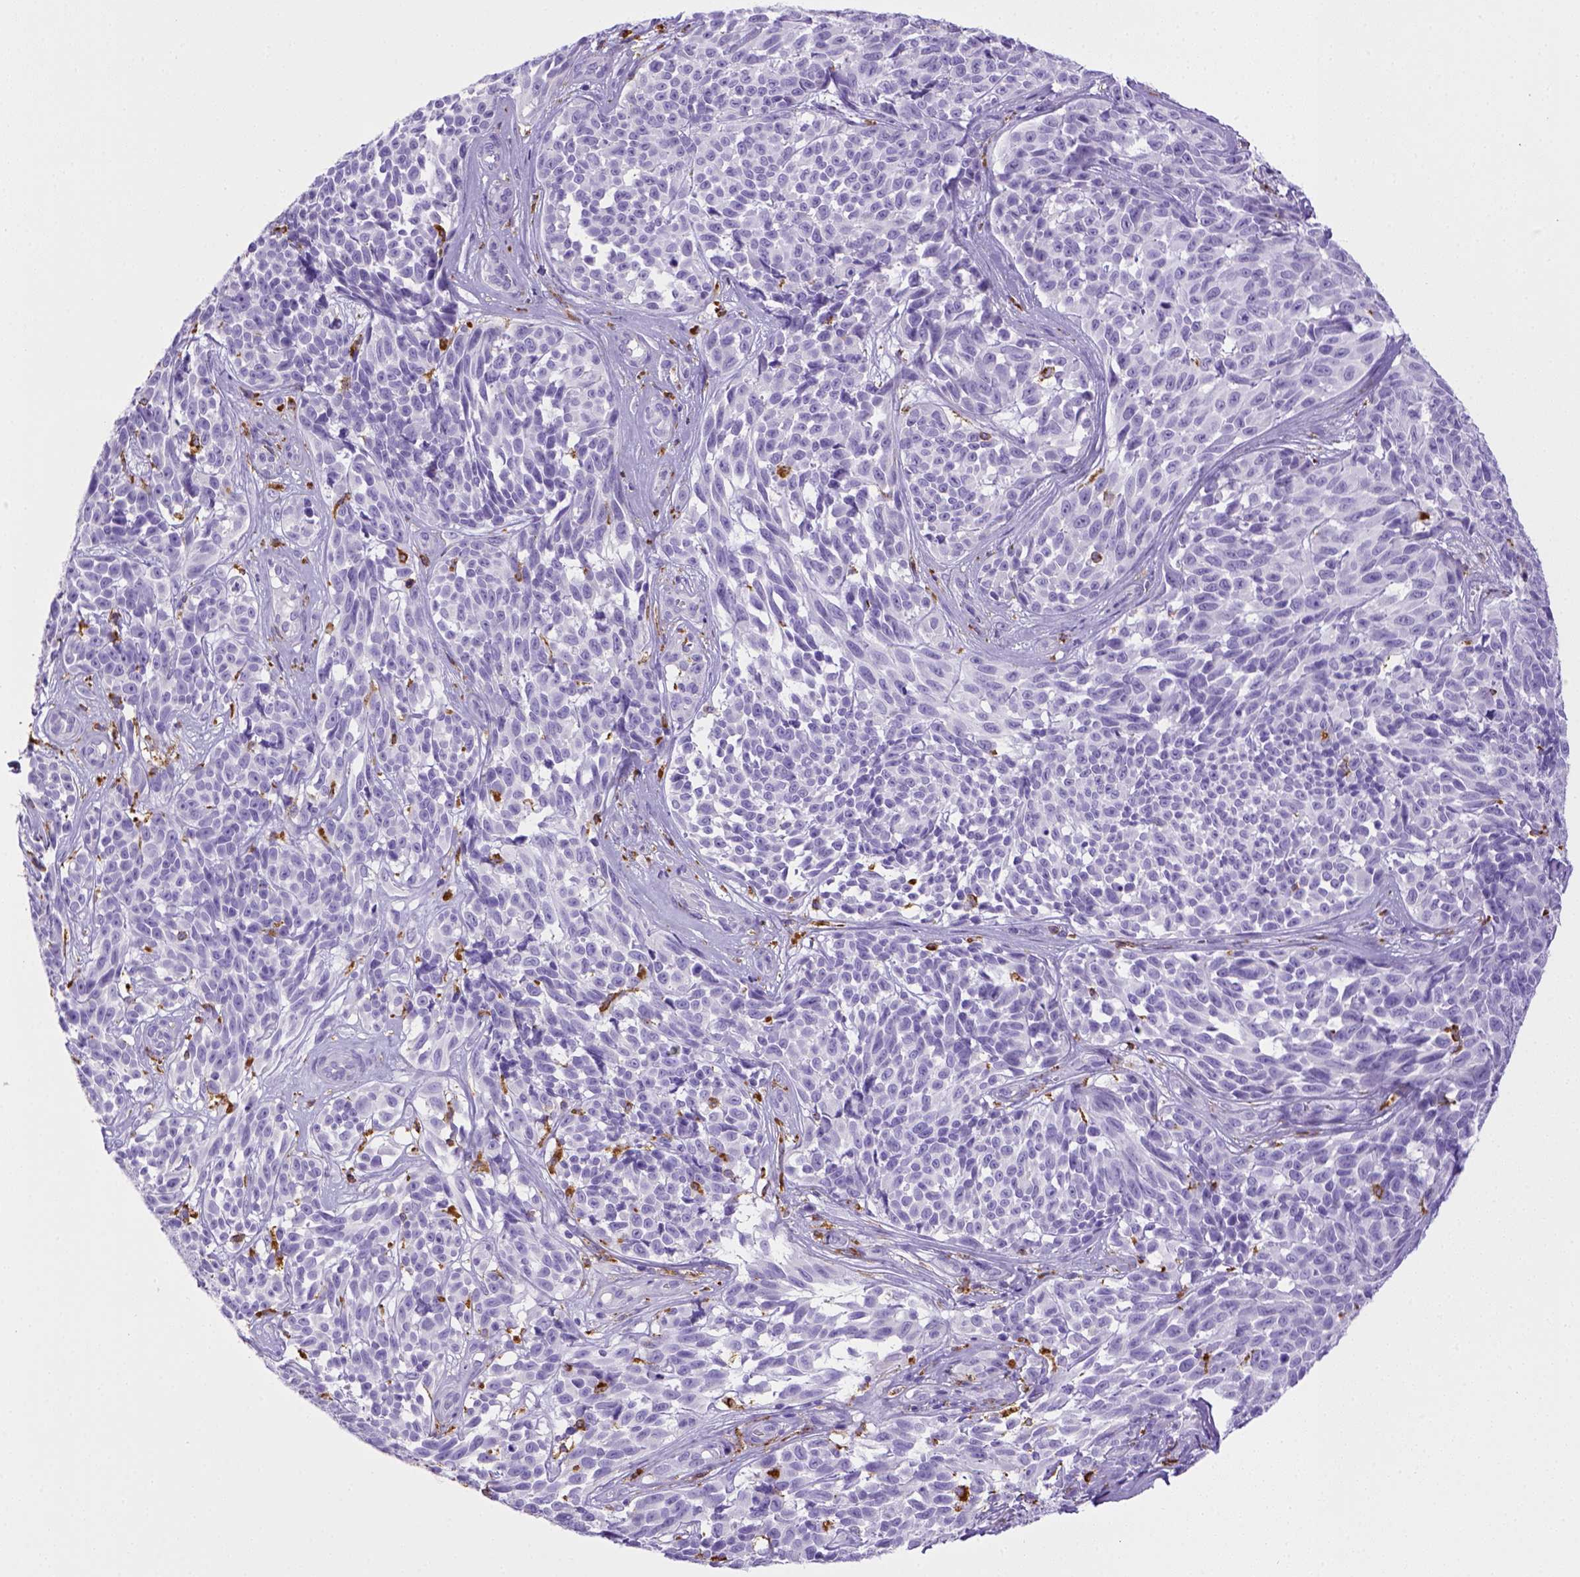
{"staining": {"intensity": "negative", "quantity": "none", "location": "none"}, "tissue": "melanoma", "cell_type": "Tumor cells", "image_type": "cancer", "snomed": [{"axis": "morphology", "description": "Malignant melanoma, NOS"}, {"axis": "topography", "description": "Skin"}], "caption": "High power microscopy histopathology image of an immunohistochemistry (IHC) micrograph of melanoma, revealing no significant positivity in tumor cells.", "gene": "CD68", "patient": {"sex": "female", "age": 88}}